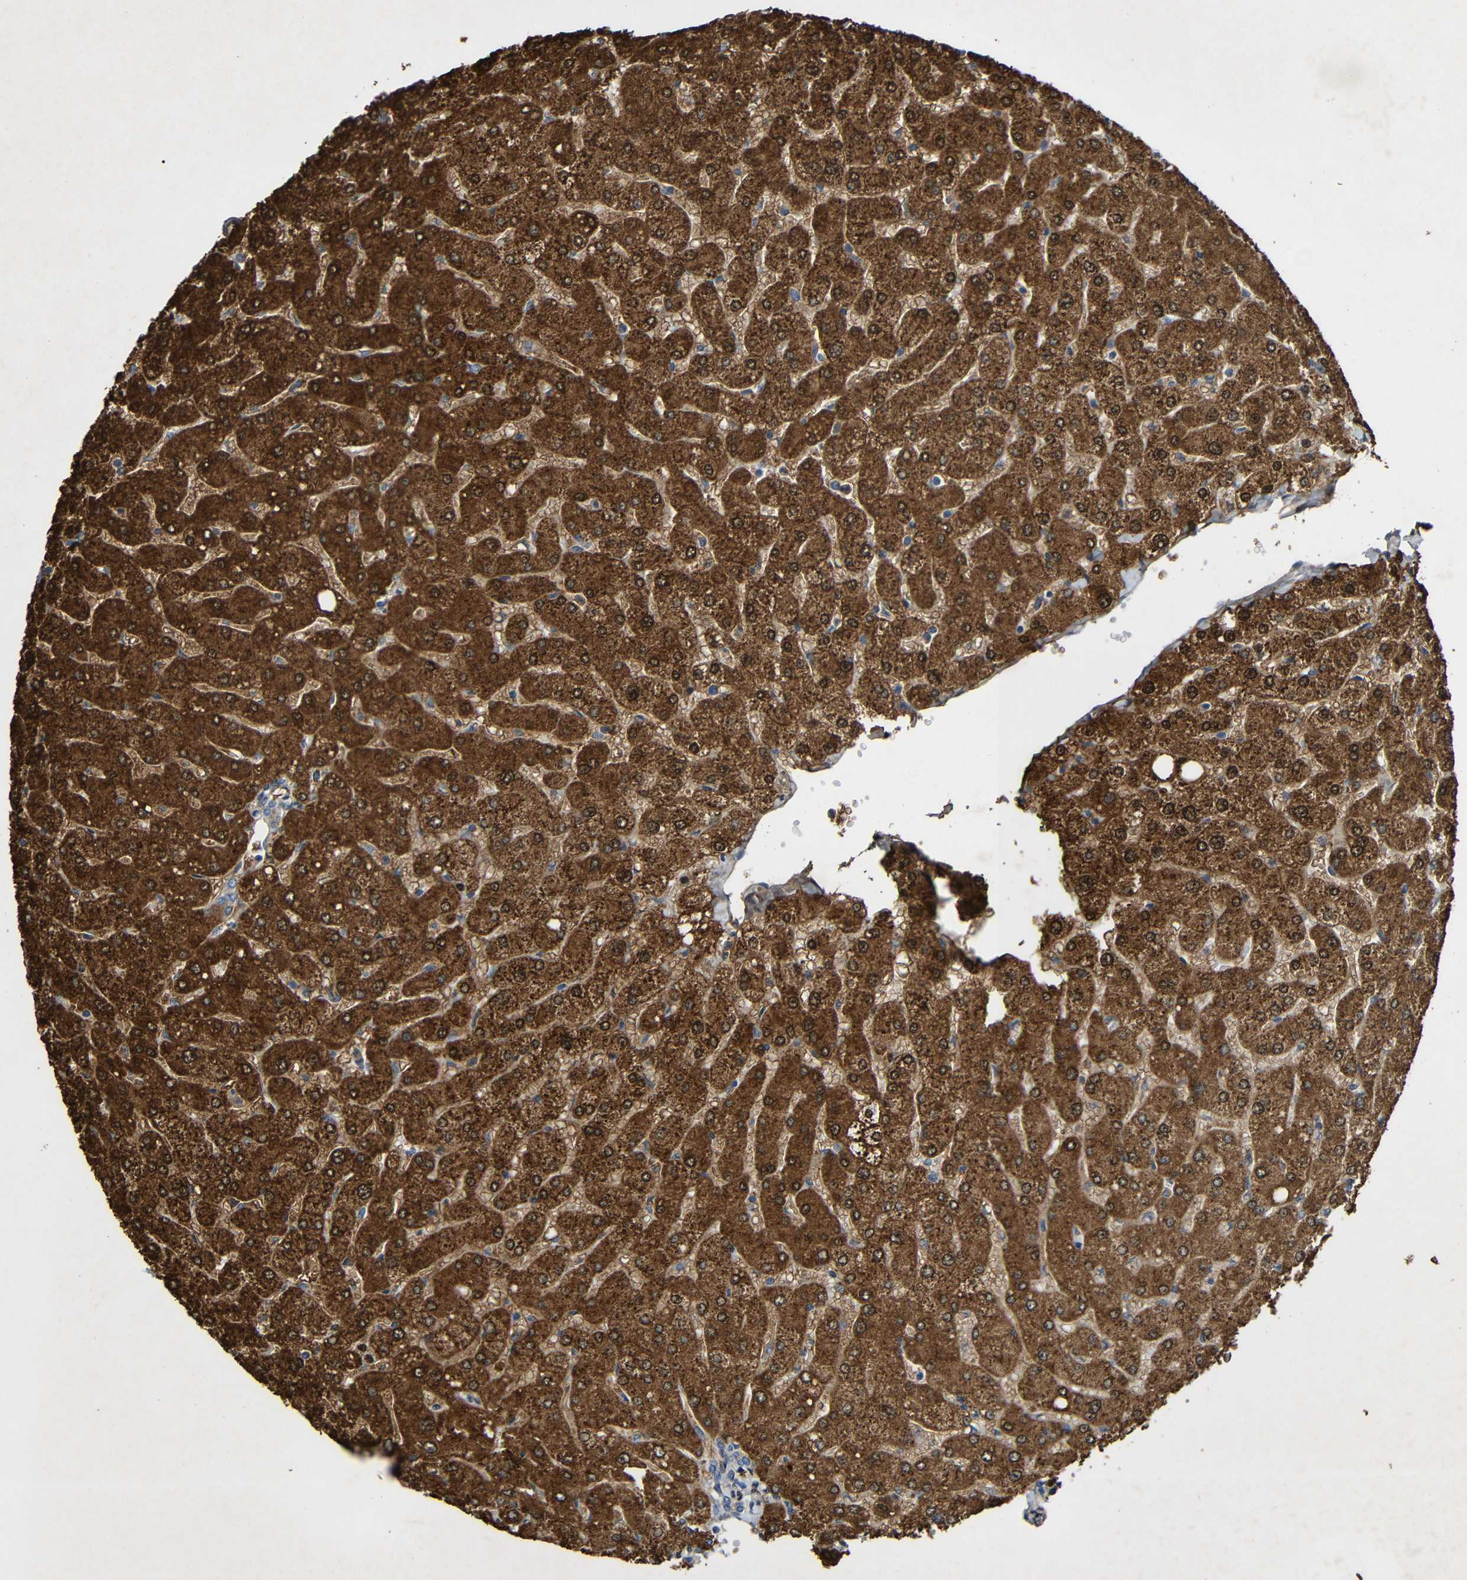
{"staining": {"intensity": "negative", "quantity": "none", "location": "none"}, "tissue": "liver", "cell_type": "Cholangiocytes", "image_type": "normal", "snomed": [{"axis": "morphology", "description": "Normal tissue, NOS"}, {"axis": "topography", "description": "Liver"}], "caption": "Liver stained for a protein using IHC shows no expression cholangiocytes.", "gene": "TMEM25", "patient": {"sex": "male", "age": 55}}